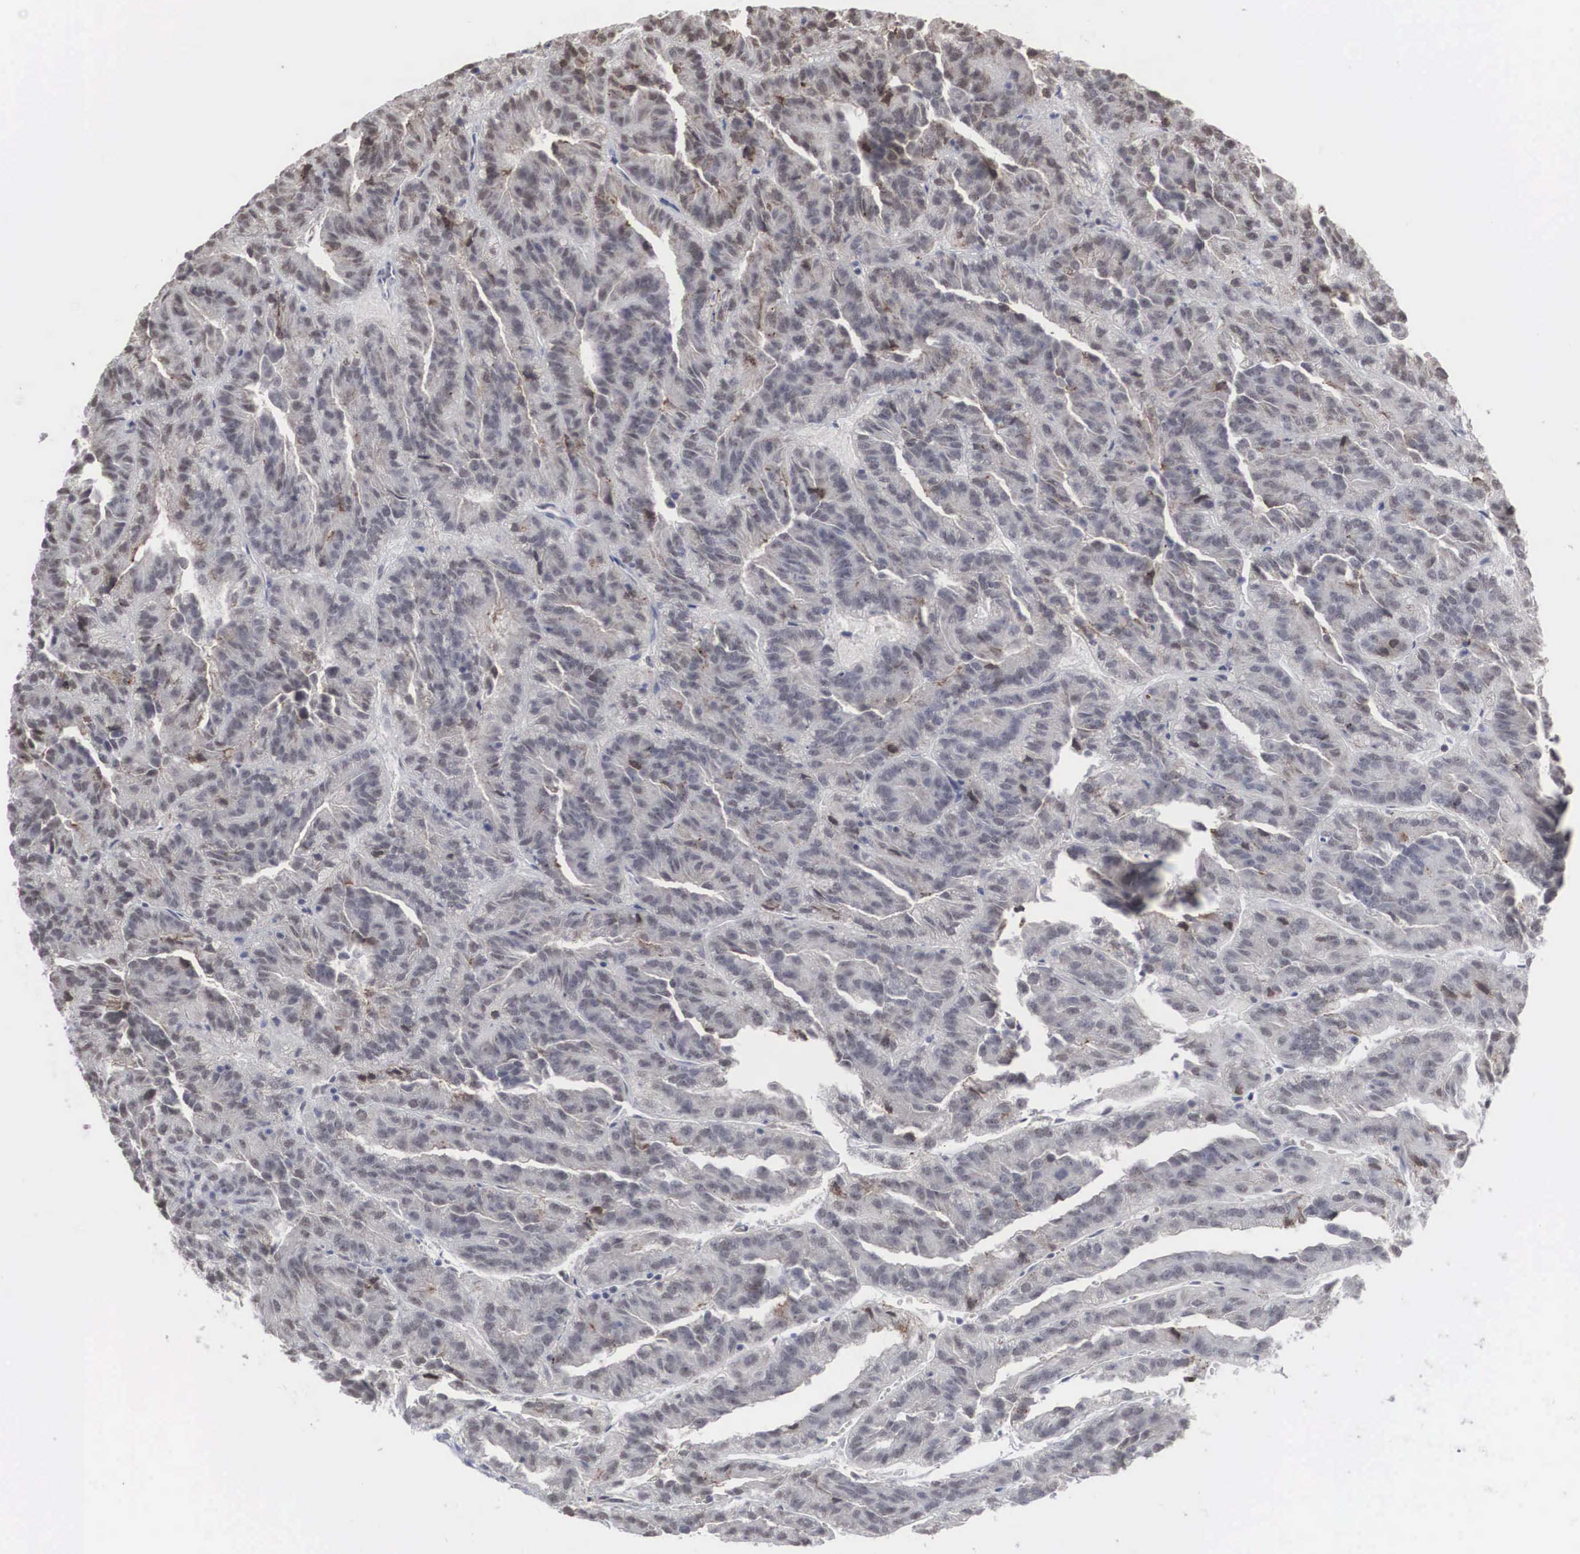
{"staining": {"intensity": "negative", "quantity": "none", "location": "none"}, "tissue": "renal cancer", "cell_type": "Tumor cells", "image_type": "cancer", "snomed": [{"axis": "morphology", "description": "Adenocarcinoma, NOS"}, {"axis": "topography", "description": "Kidney"}], "caption": "This is an immunohistochemistry histopathology image of human renal adenocarcinoma. There is no staining in tumor cells.", "gene": "AUTS2", "patient": {"sex": "male", "age": 46}}